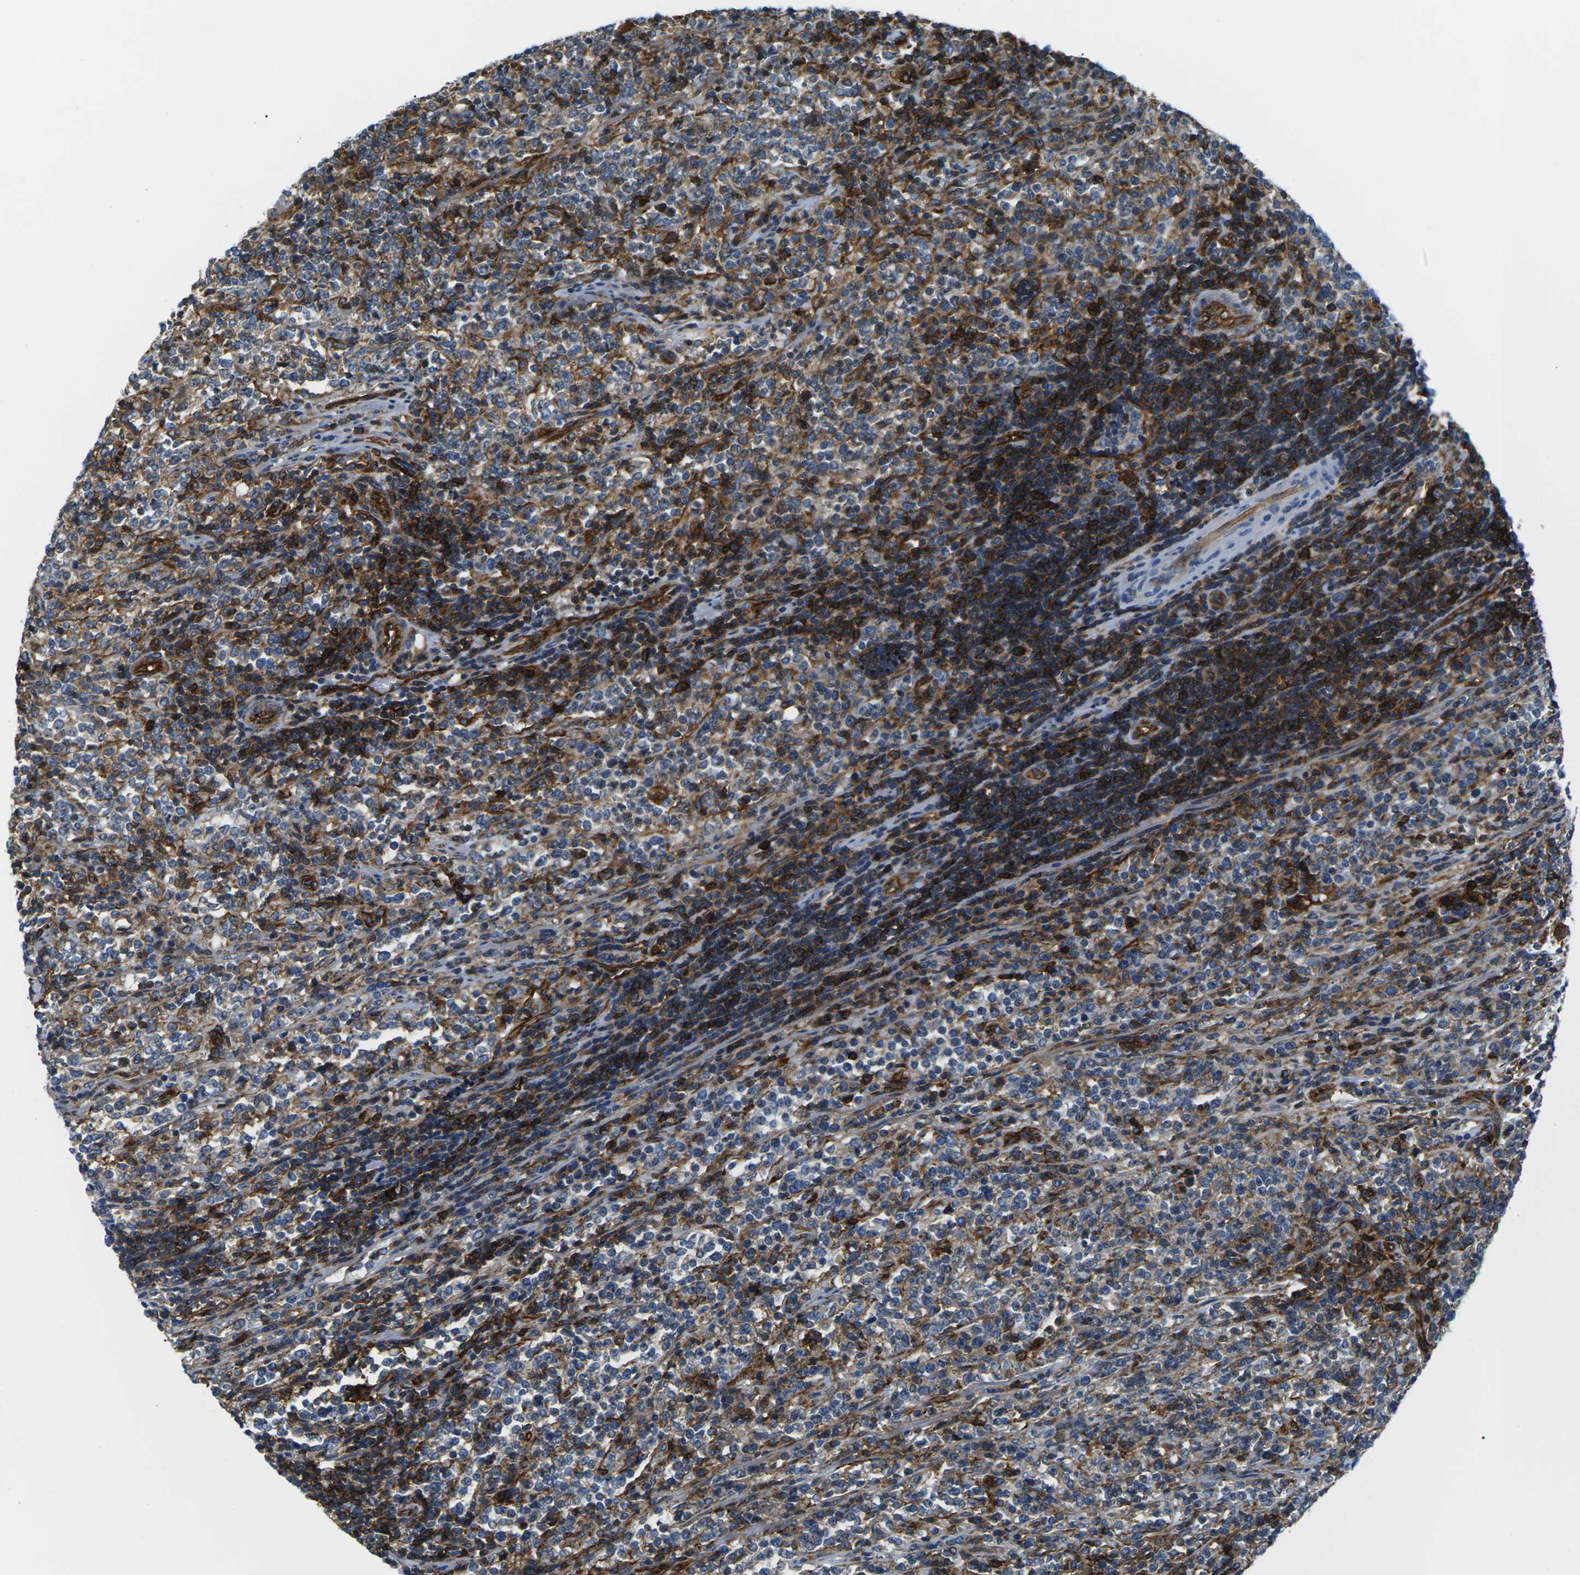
{"staining": {"intensity": "strong", "quantity": "25%-75%", "location": "cytoplasmic/membranous"}, "tissue": "lymphoma", "cell_type": "Tumor cells", "image_type": "cancer", "snomed": [{"axis": "morphology", "description": "Malignant lymphoma, non-Hodgkin's type, High grade"}, {"axis": "topography", "description": "Soft tissue"}], "caption": "Protein expression analysis of human lymphoma reveals strong cytoplasmic/membranous positivity in approximately 25%-75% of tumor cells. (DAB IHC with brightfield microscopy, high magnification).", "gene": "SOCS4", "patient": {"sex": "male", "age": 18}}